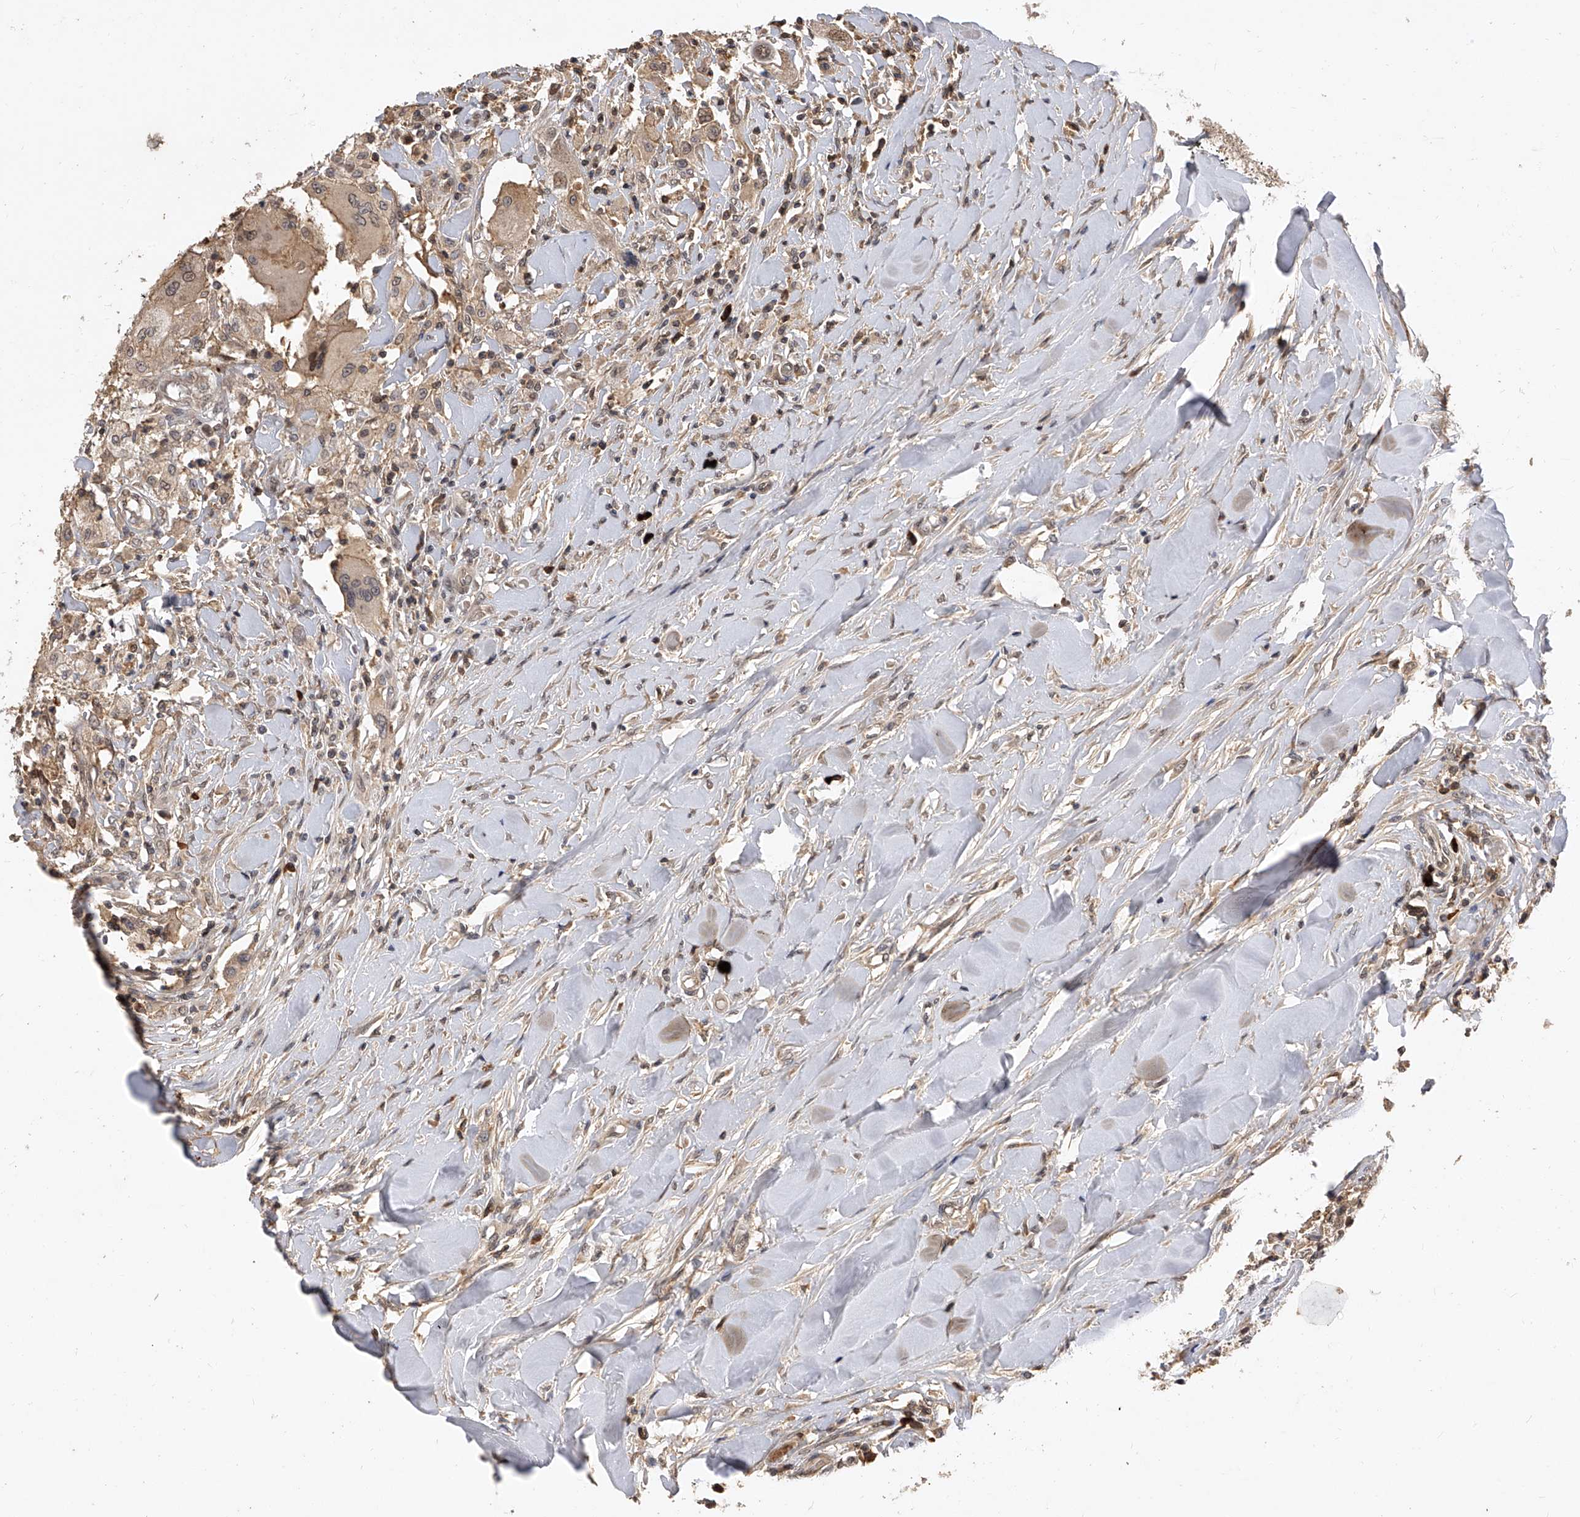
{"staining": {"intensity": "weak", "quantity": ">75%", "location": "cytoplasmic/membranous,nuclear"}, "tissue": "head and neck cancer", "cell_type": "Tumor cells", "image_type": "cancer", "snomed": [{"axis": "morphology", "description": "Normal tissue, NOS"}, {"axis": "morphology", "description": "Squamous cell carcinoma, NOS"}, {"axis": "topography", "description": "Skeletal muscle"}, {"axis": "topography", "description": "Head-Neck"}], "caption": "About >75% of tumor cells in human squamous cell carcinoma (head and neck) display weak cytoplasmic/membranous and nuclear protein expression as visualized by brown immunohistochemical staining.", "gene": "CFAP410", "patient": {"sex": "male", "age": 51}}